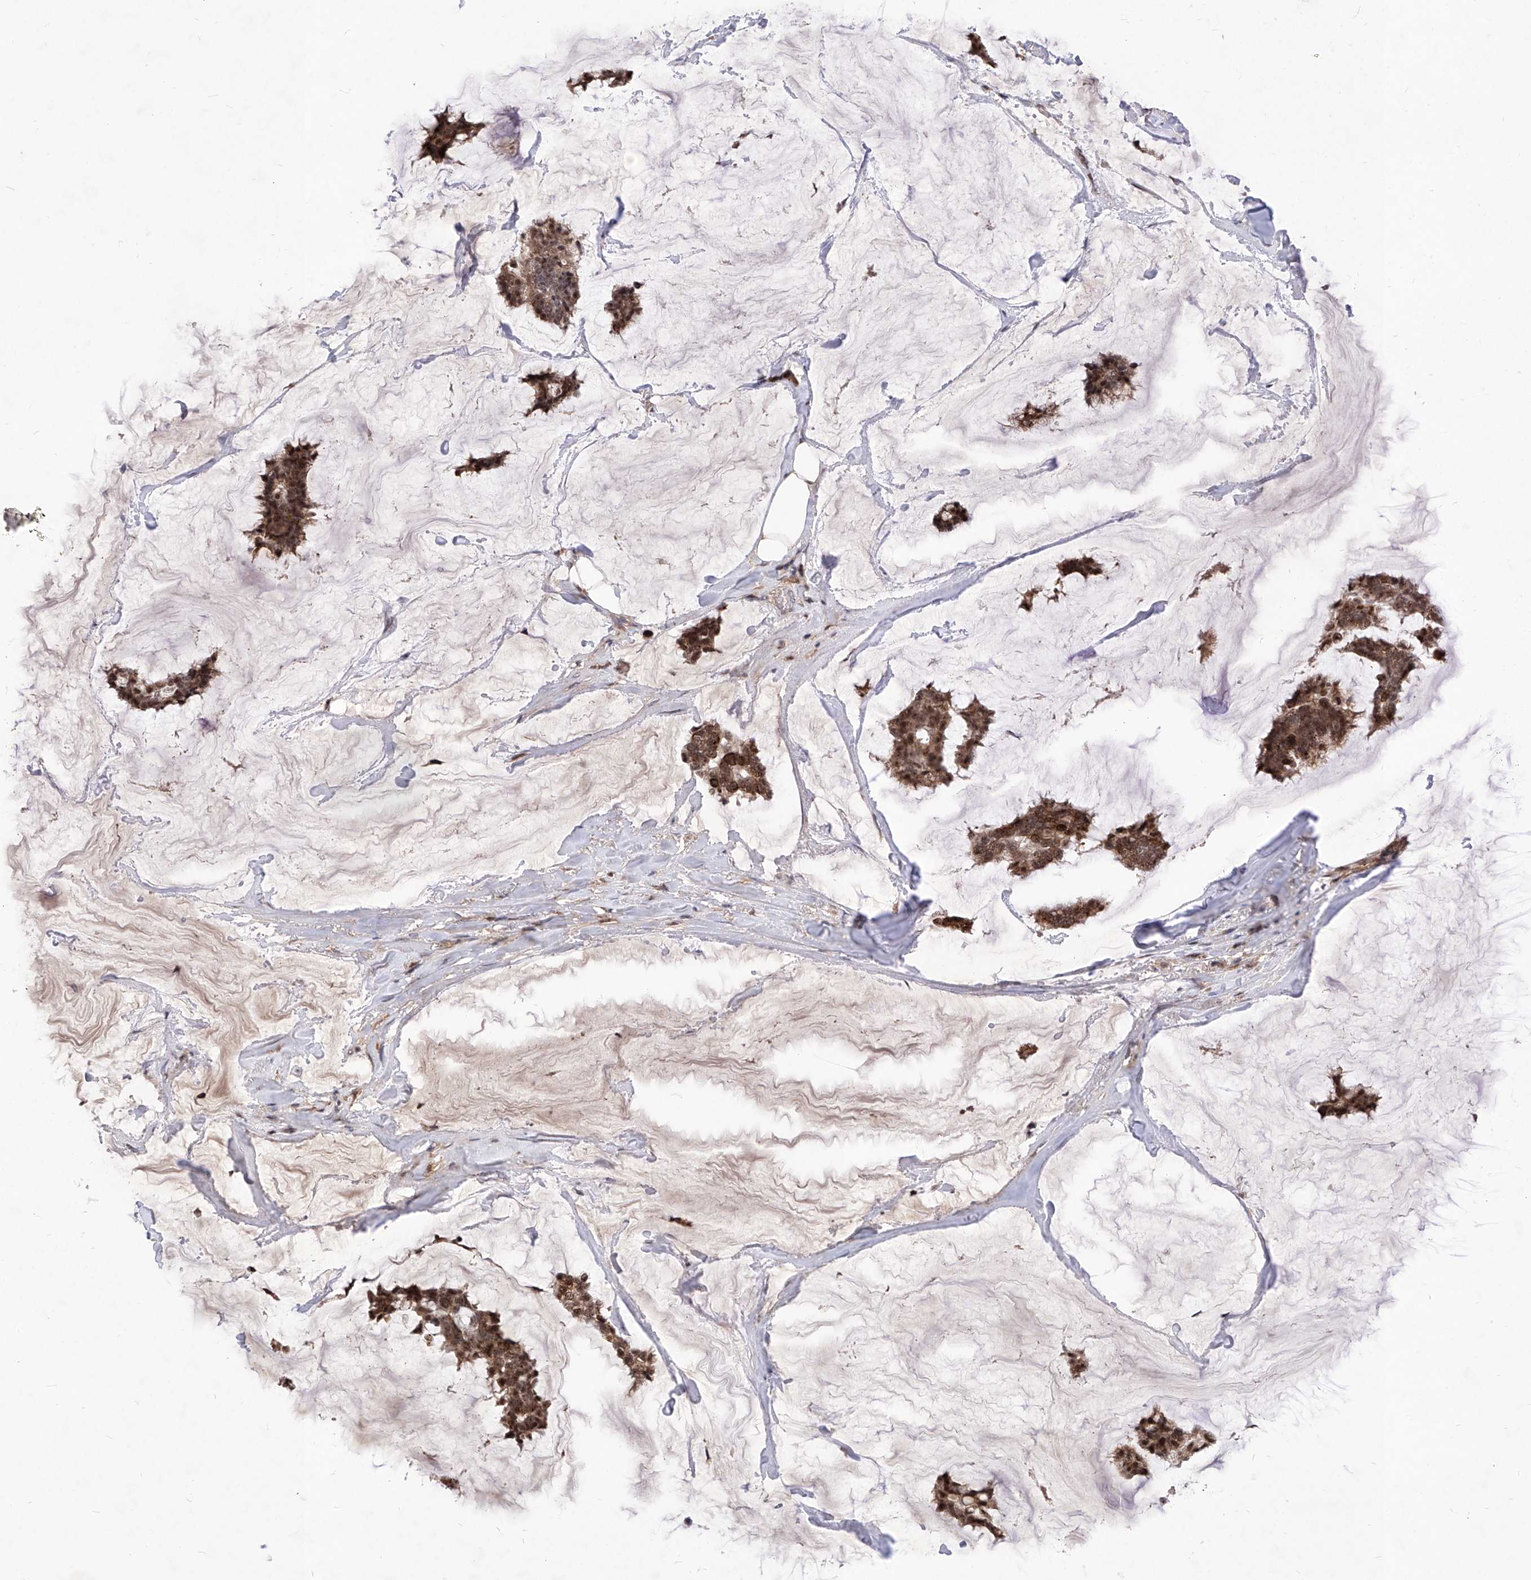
{"staining": {"intensity": "moderate", "quantity": ">75%", "location": "cytoplasmic/membranous,nuclear"}, "tissue": "breast cancer", "cell_type": "Tumor cells", "image_type": "cancer", "snomed": [{"axis": "morphology", "description": "Duct carcinoma"}, {"axis": "topography", "description": "Breast"}], "caption": "Moderate cytoplasmic/membranous and nuclear protein staining is seen in approximately >75% of tumor cells in intraductal carcinoma (breast).", "gene": "LGR4", "patient": {"sex": "female", "age": 93}}